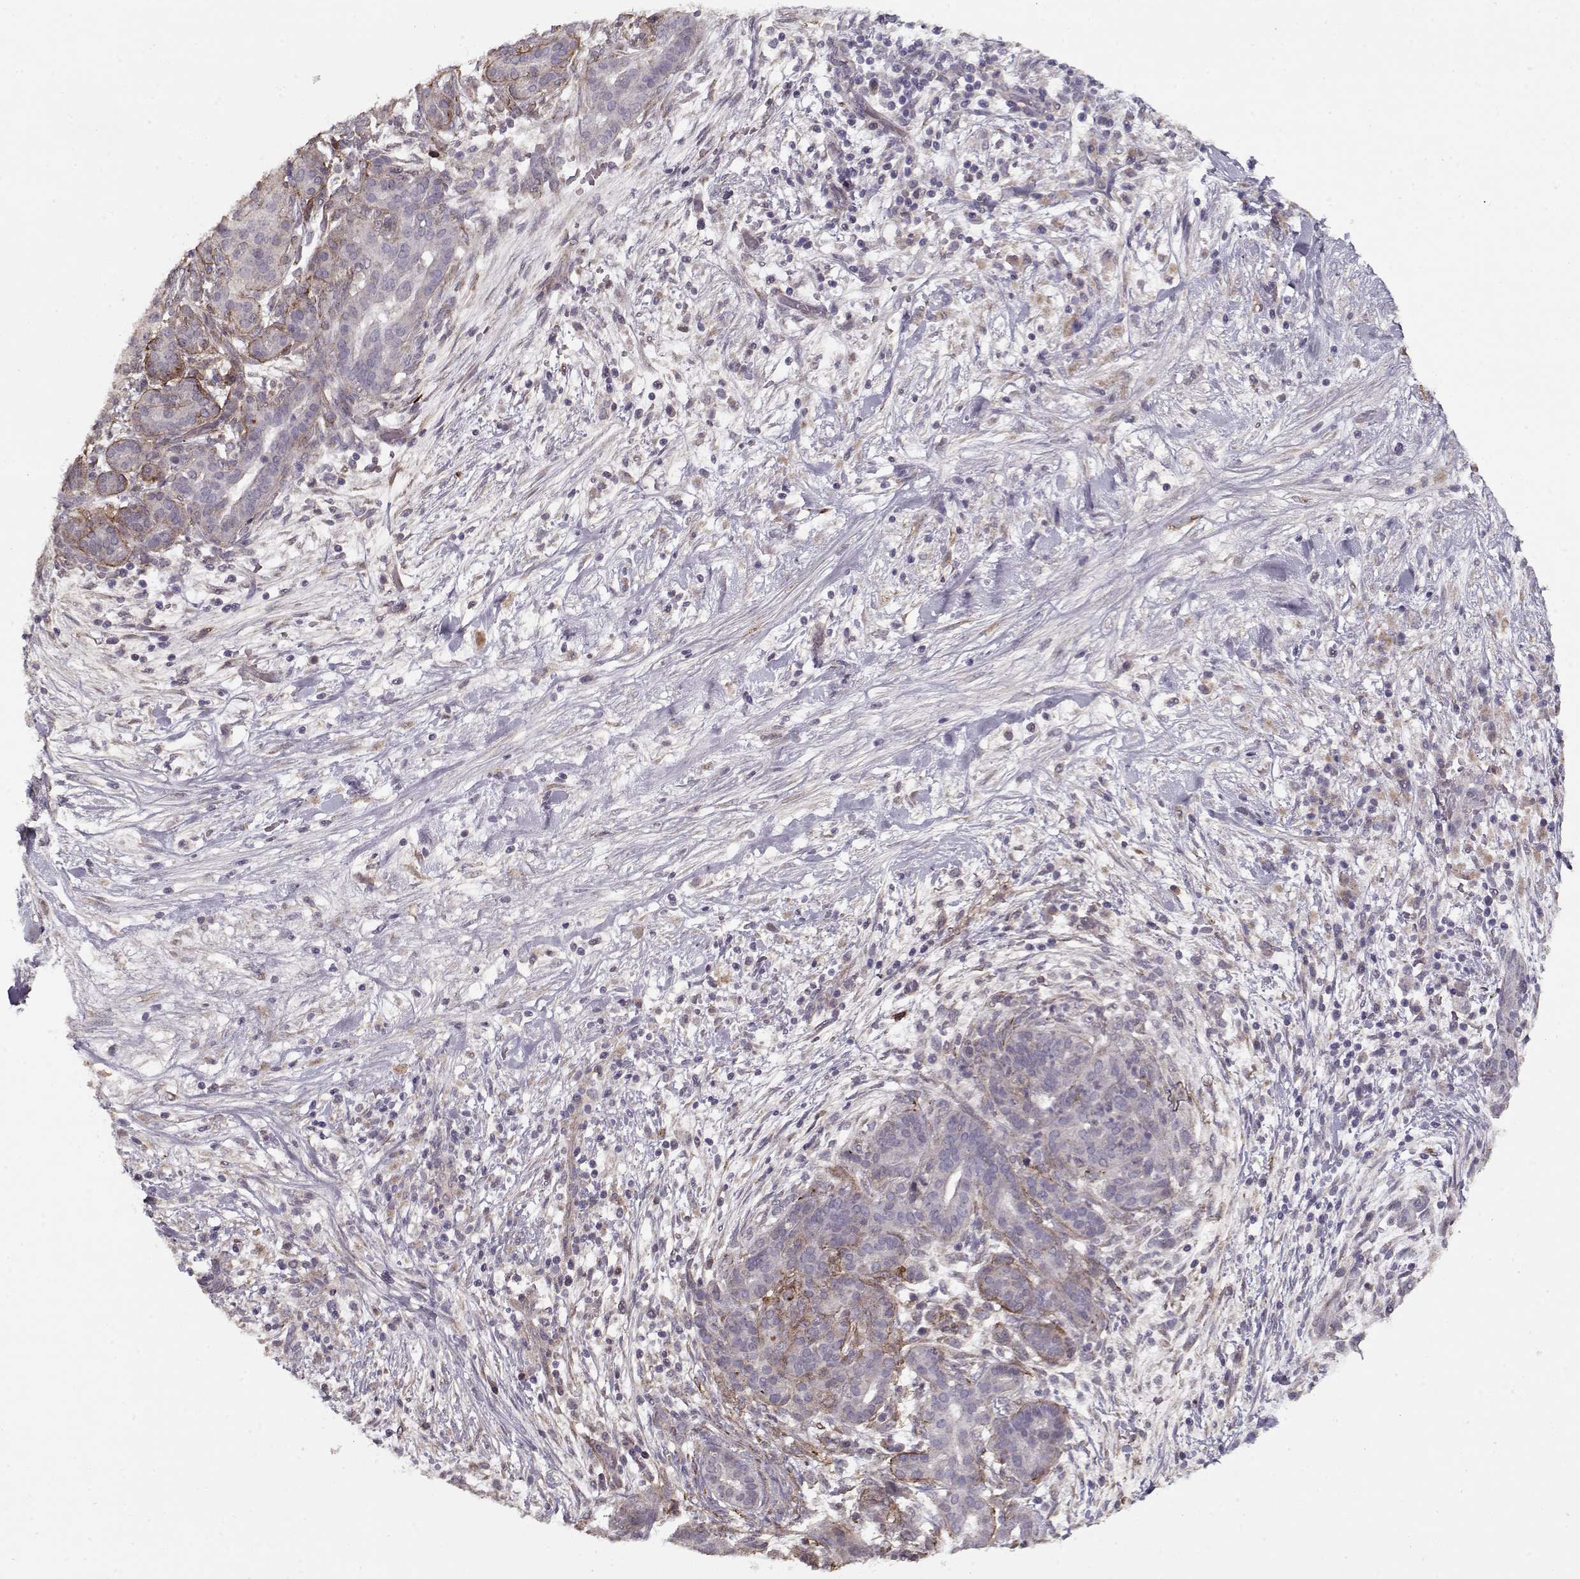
{"staining": {"intensity": "negative", "quantity": "none", "location": "none"}, "tissue": "pancreatic cancer", "cell_type": "Tumor cells", "image_type": "cancer", "snomed": [{"axis": "morphology", "description": "Adenocarcinoma, NOS"}, {"axis": "topography", "description": "Pancreas"}], "caption": "Micrograph shows no protein positivity in tumor cells of pancreatic adenocarcinoma tissue.", "gene": "LAMA2", "patient": {"sex": "male", "age": 44}}